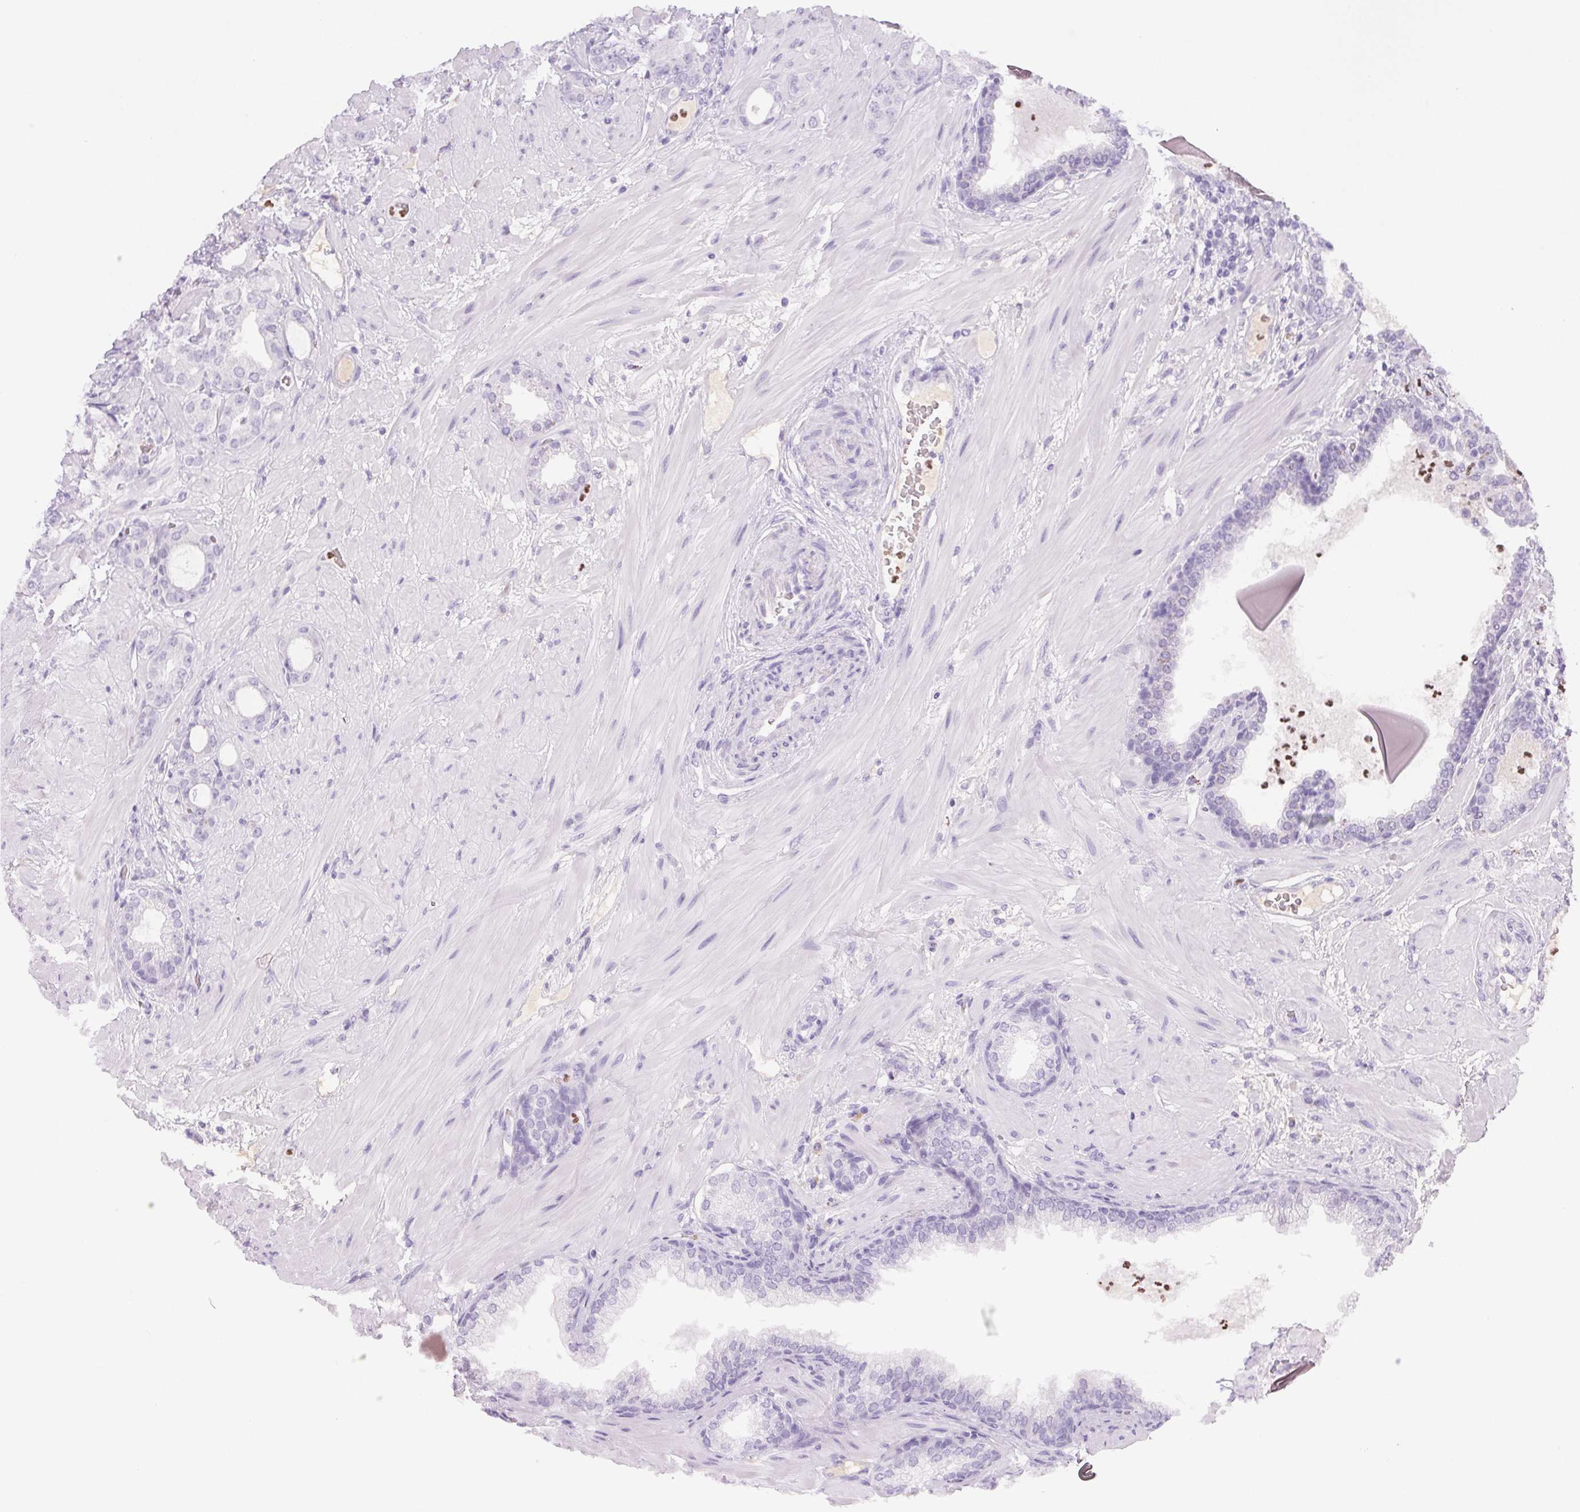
{"staining": {"intensity": "negative", "quantity": "none", "location": "none"}, "tissue": "prostate cancer", "cell_type": "Tumor cells", "image_type": "cancer", "snomed": [{"axis": "morphology", "description": "Adenocarcinoma, Low grade"}, {"axis": "topography", "description": "Prostate"}], "caption": "Immunohistochemical staining of prostate cancer (low-grade adenocarcinoma) reveals no significant staining in tumor cells.", "gene": "PADI4", "patient": {"sex": "male", "age": 57}}